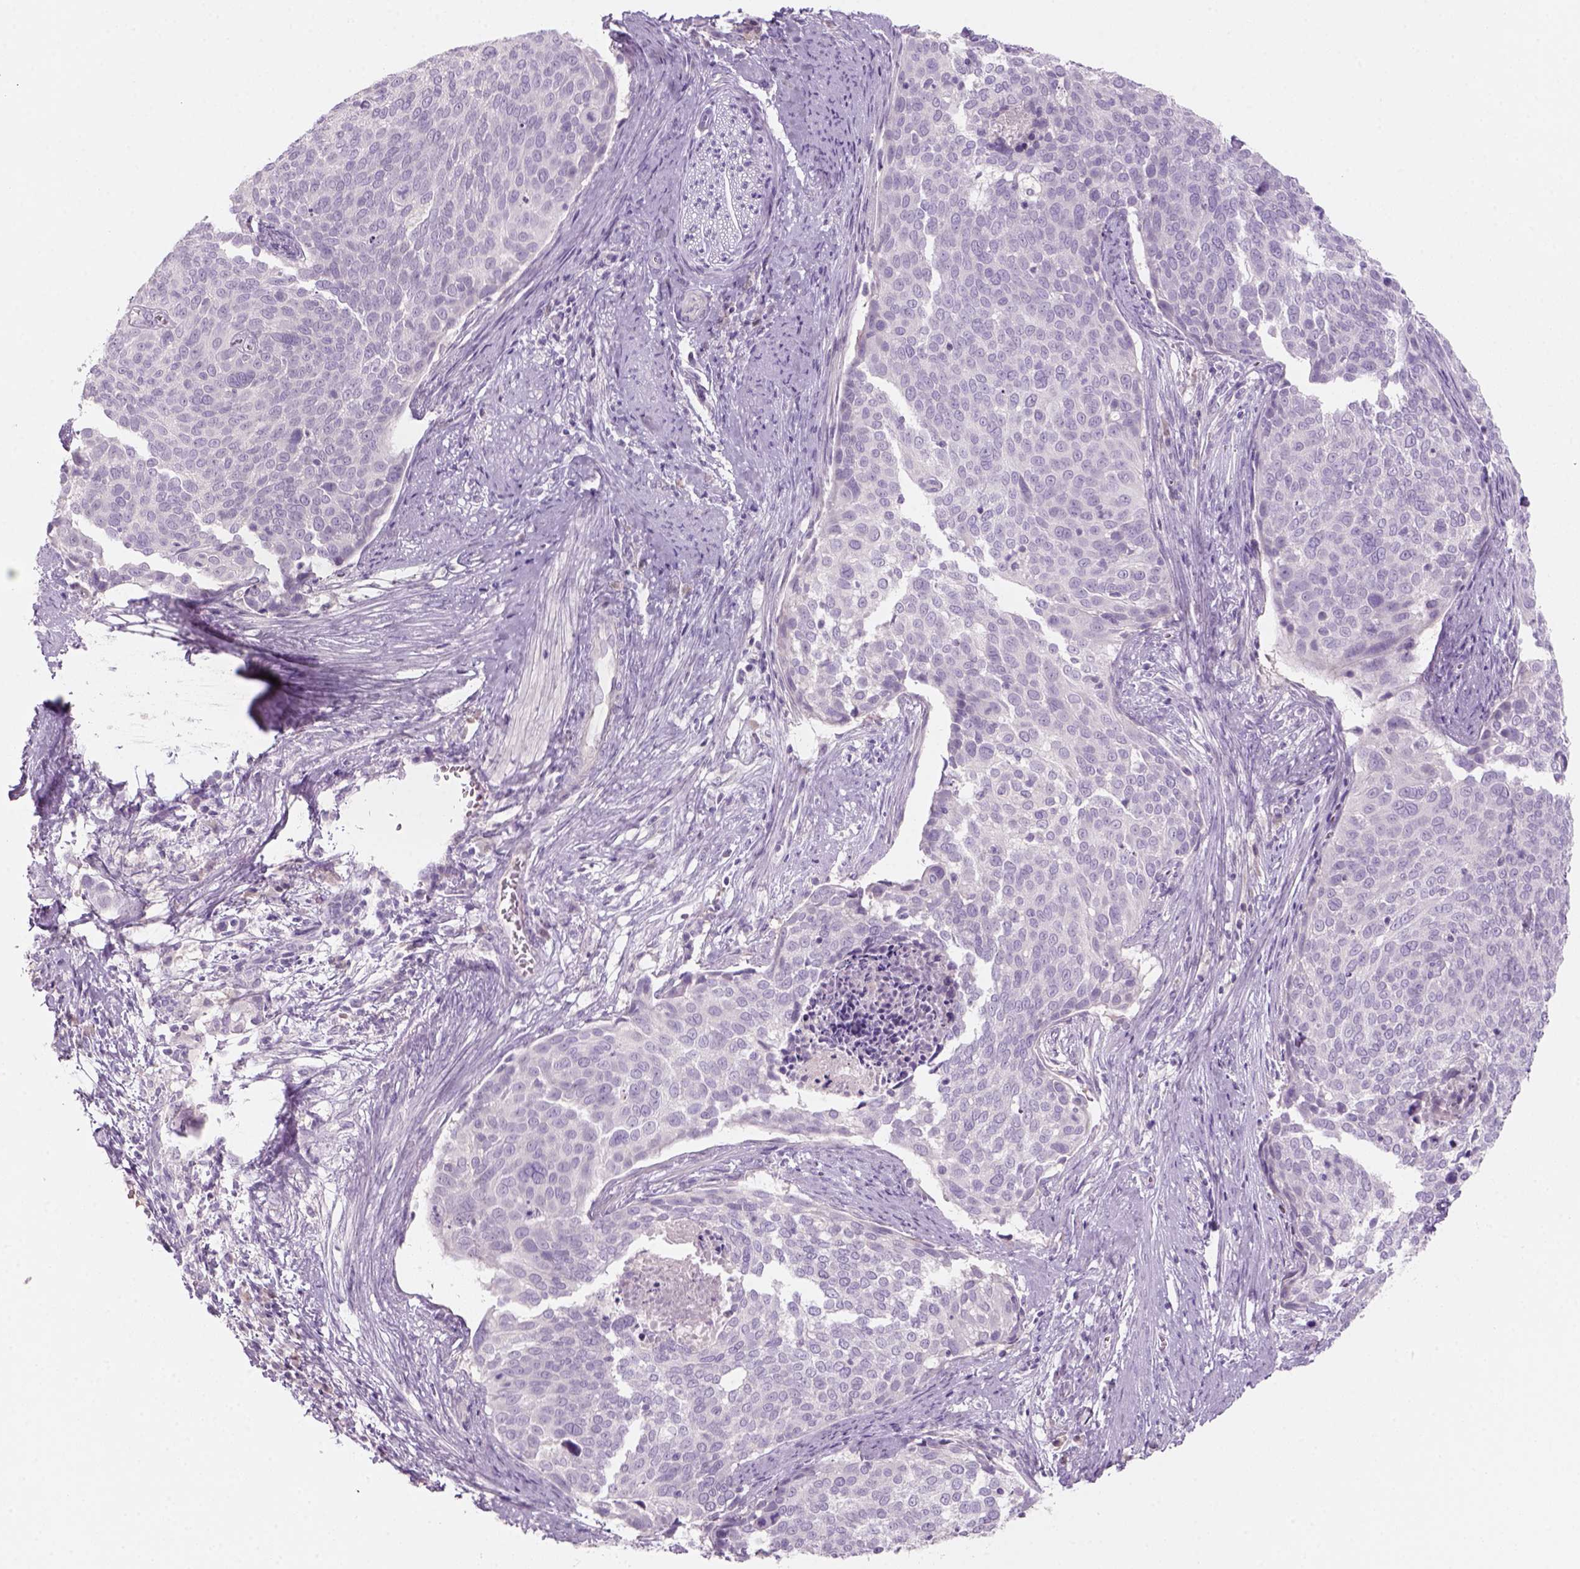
{"staining": {"intensity": "negative", "quantity": "none", "location": "none"}, "tissue": "cervical cancer", "cell_type": "Tumor cells", "image_type": "cancer", "snomed": [{"axis": "morphology", "description": "Squamous cell carcinoma, NOS"}, {"axis": "topography", "description": "Cervix"}], "caption": "The photomicrograph displays no staining of tumor cells in cervical cancer.", "gene": "KRT25", "patient": {"sex": "female", "age": 39}}